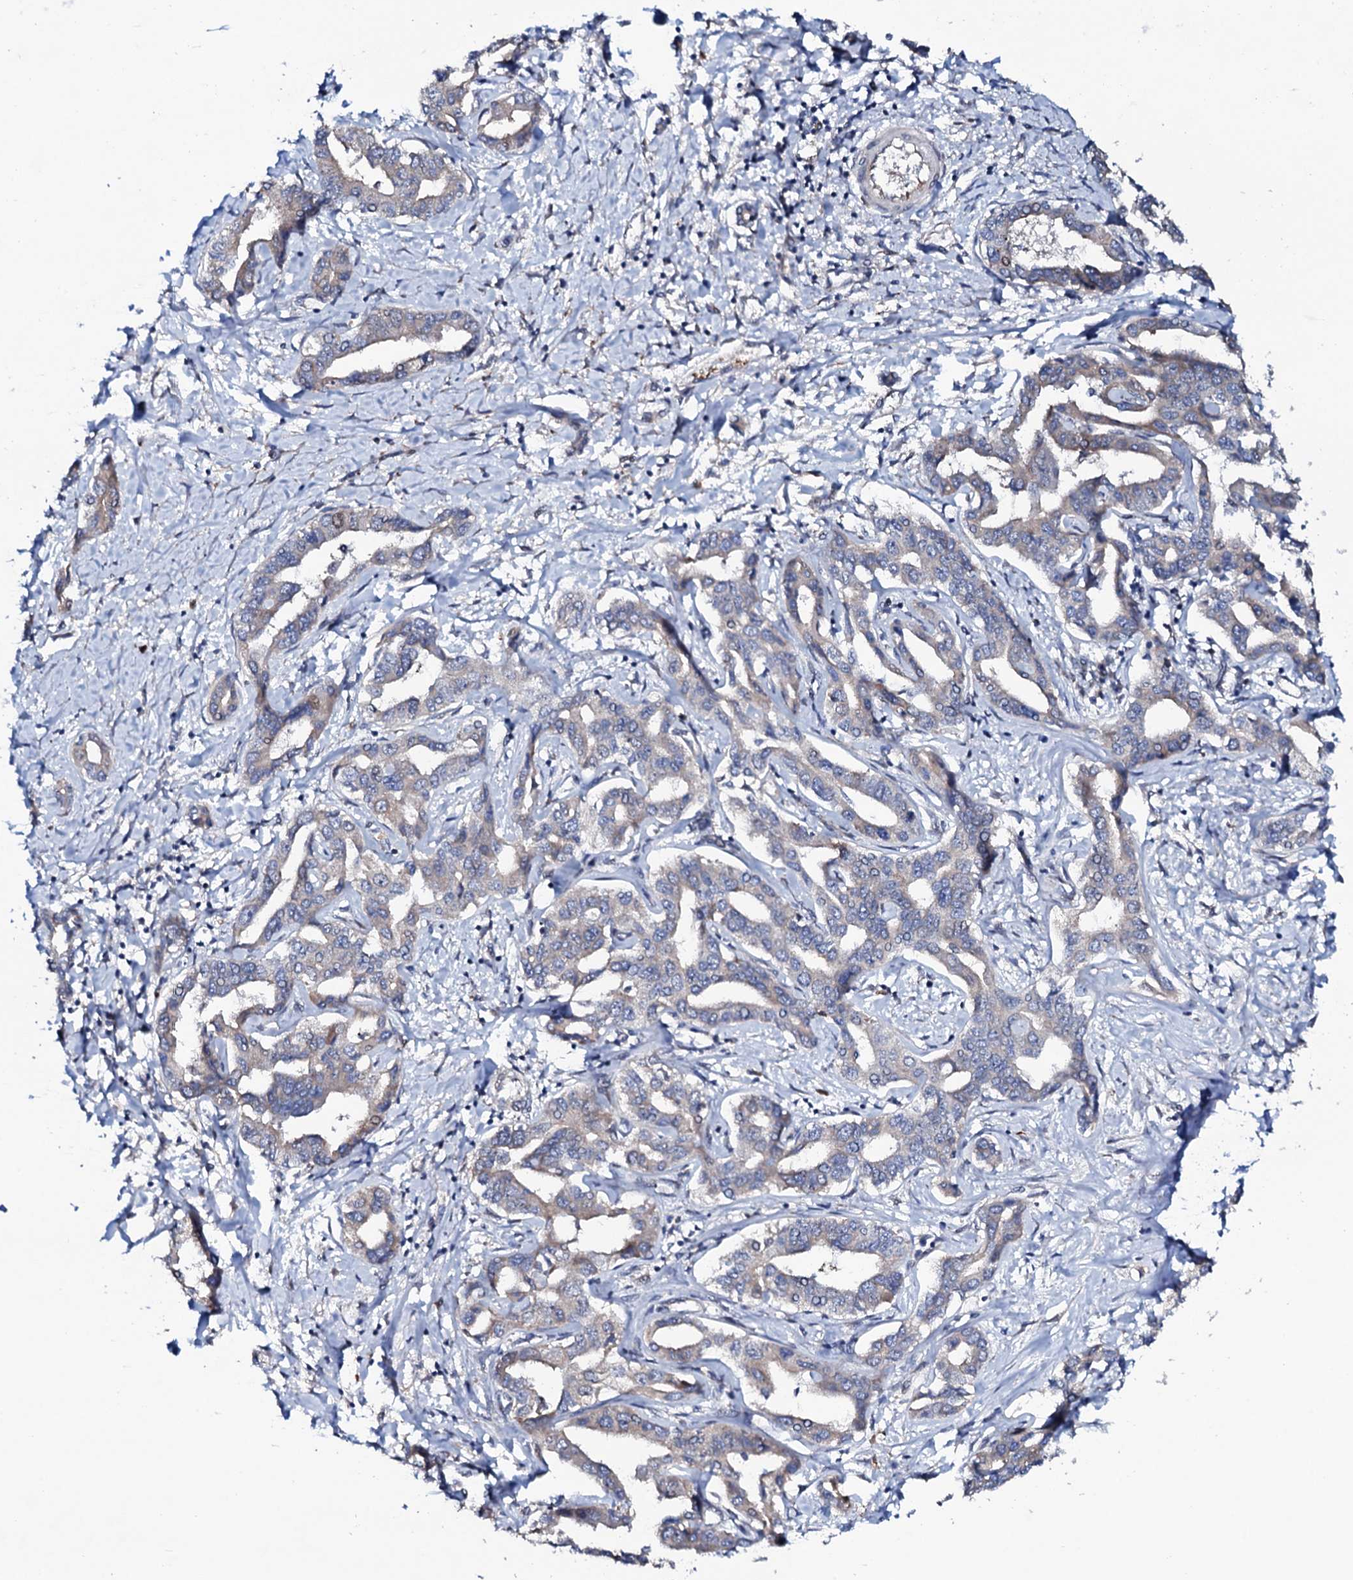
{"staining": {"intensity": "negative", "quantity": "none", "location": "none"}, "tissue": "liver cancer", "cell_type": "Tumor cells", "image_type": "cancer", "snomed": [{"axis": "morphology", "description": "Cholangiocarcinoma"}, {"axis": "topography", "description": "Liver"}], "caption": "Photomicrograph shows no protein staining in tumor cells of liver cancer tissue. (Stains: DAB (3,3'-diaminobenzidine) IHC with hematoxylin counter stain, Microscopy: brightfield microscopy at high magnification).", "gene": "PPP1R3D", "patient": {"sex": "male", "age": 59}}